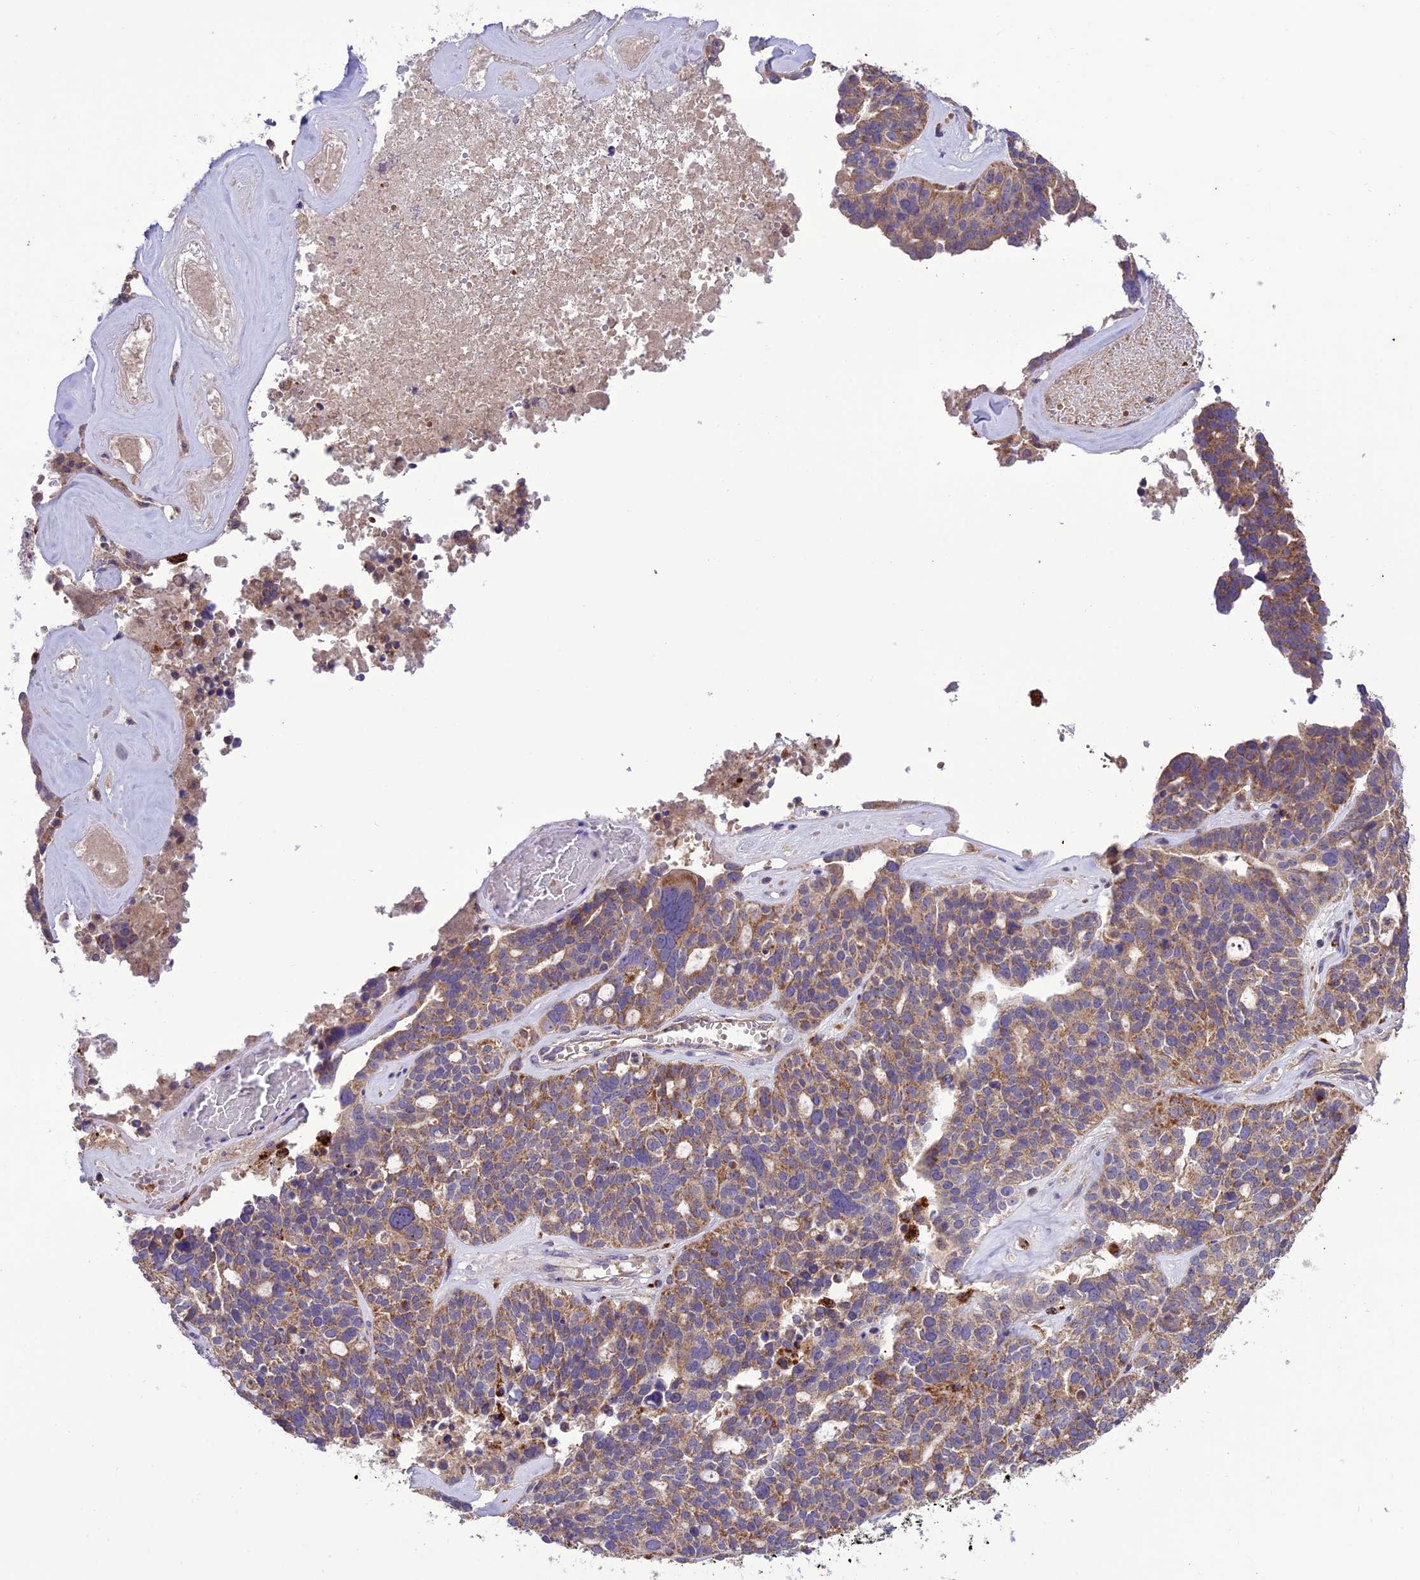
{"staining": {"intensity": "moderate", "quantity": "25%-75%", "location": "cytoplasmic/membranous"}, "tissue": "ovarian cancer", "cell_type": "Tumor cells", "image_type": "cancer", "snomed": [{"axis": "morphology", "description": "Cystadenocarcinoma, serous, NOS"}, {"axis": "topography", "description": "Ovary"}], "caption": "A photomicrograph of ovarian cancer stained for a protein exhibits moderate cytoplasmic/membranous brown staining in tumor cells.", "gene": "NDUFAF1", "patient": {"sex": "female", "age": 59}}